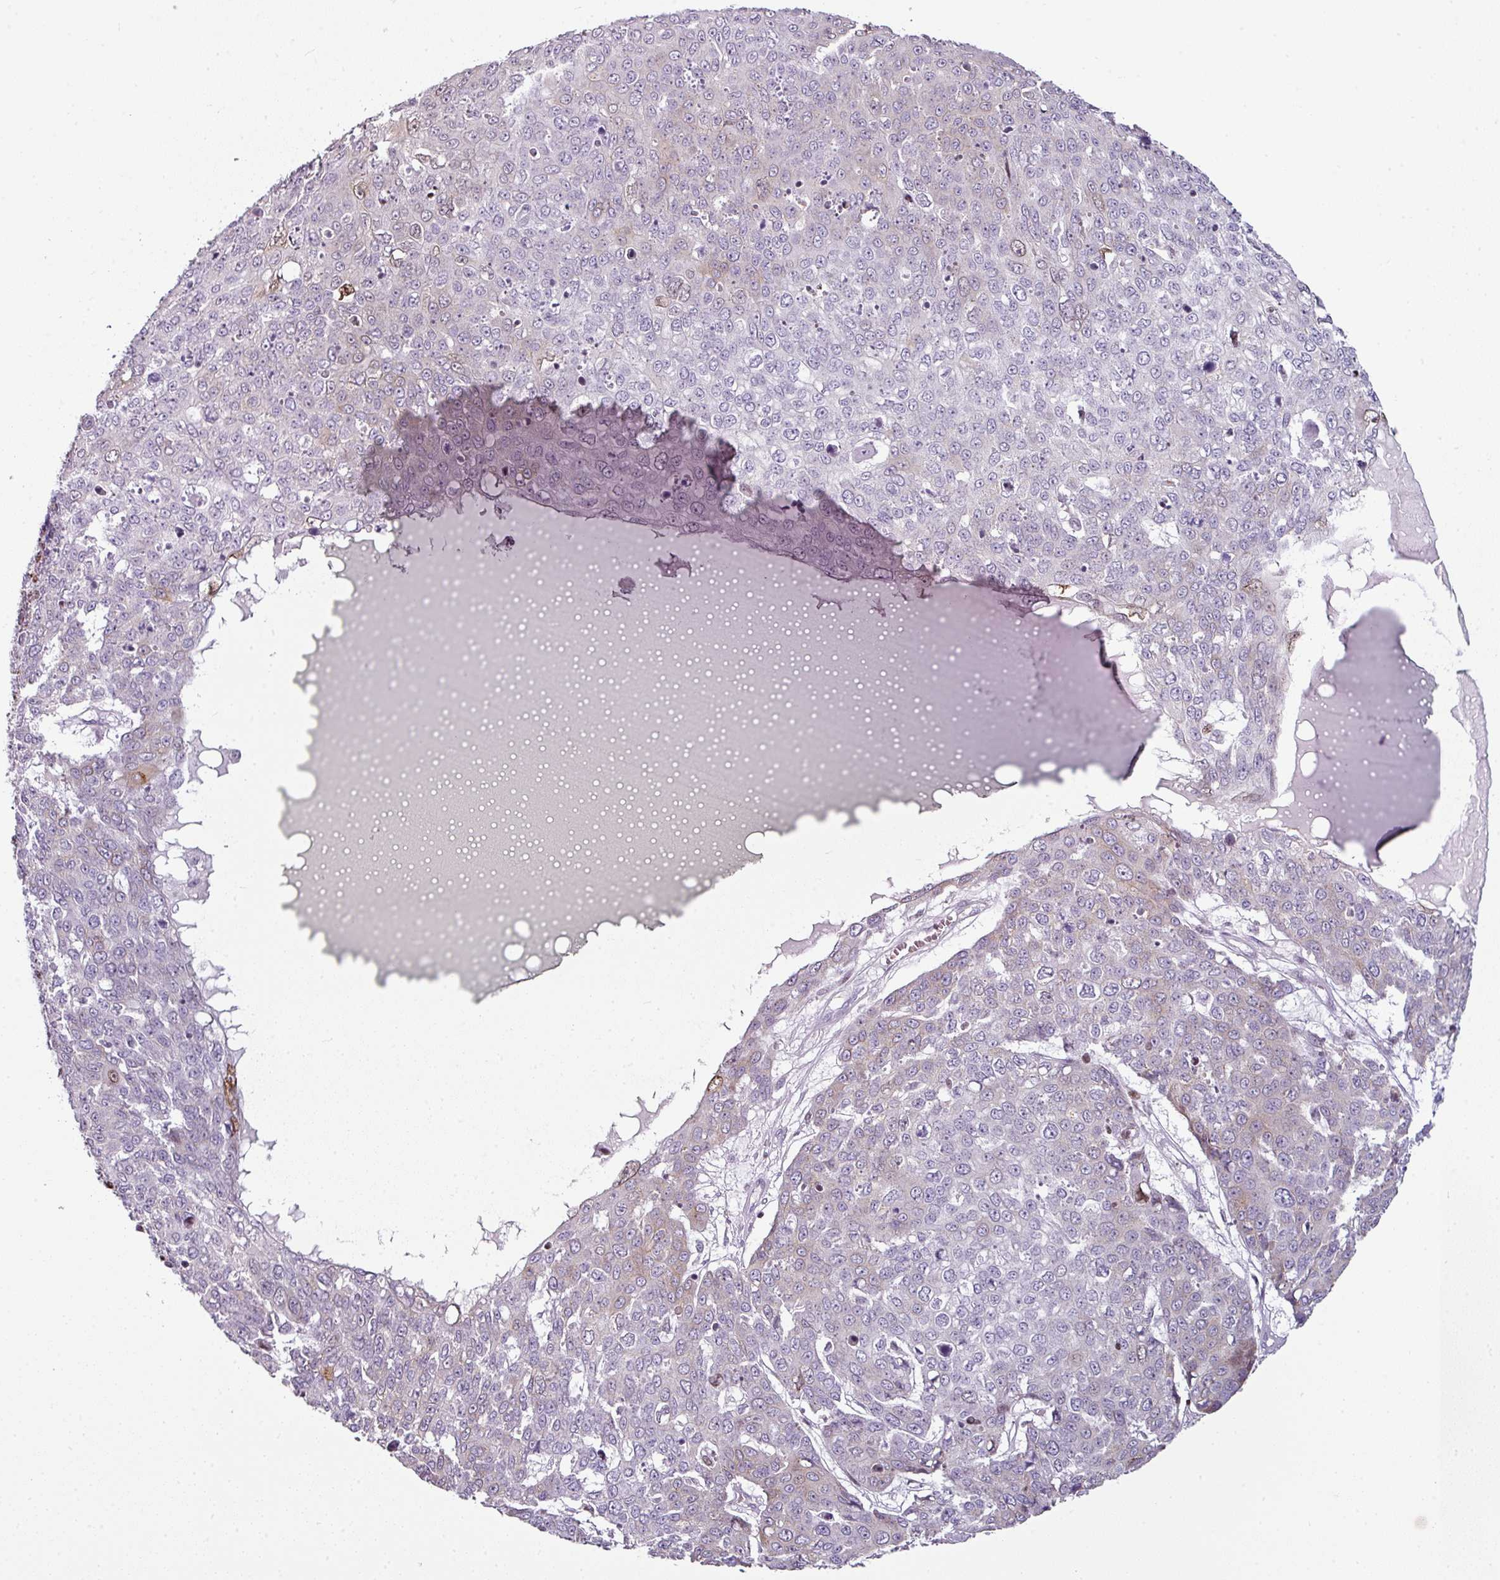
{"staining": {"intensity": "negative", "quantity": "none", "location": "none"}, "tissue": "skin cancer", "cell_type": "Tumor cells", "image_type": "cancer", "snomed": [{"axis": "morphology", "description": "Squamous cell carcinoma, NOS"}, {"axis": "topography", "description": "Skin"}], "caption": "Immunohistochemical staining of human skin squamous cell carcinoma displays no significant expression in tumor cells.", "gene": "SYT8", "patient": {"sex": "male", "age": 71}}